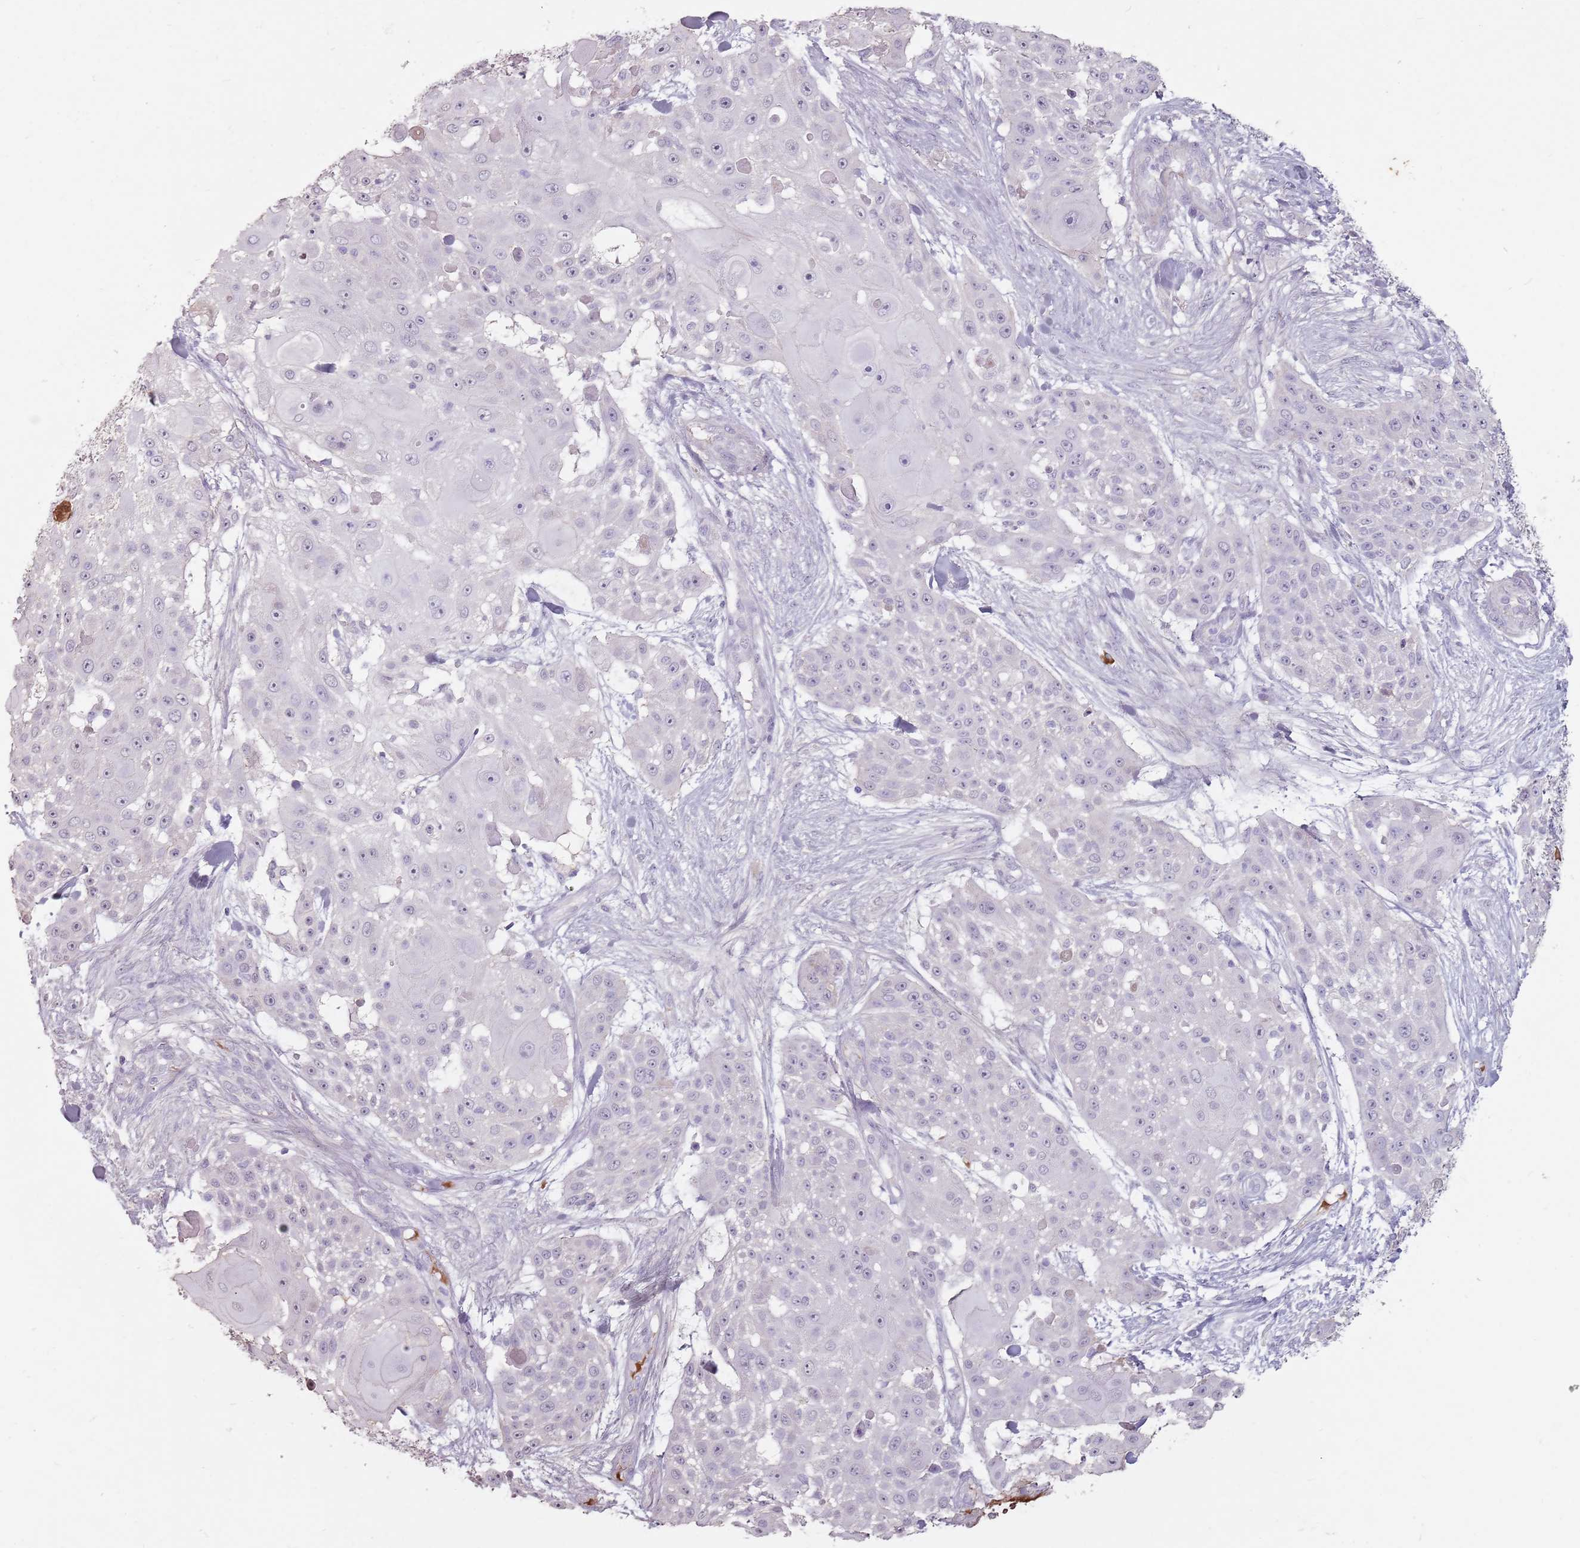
{"staining": {"intensity": "negative", "quantity": "none", "location": "none"}, "tissue": "skin cancer", "cell_type": "Tumor cells", "image_type": "cancer", "snomed": [{"axis": "morphology", "description": "Squamous cell carcinoma, NOS"}, {"axis": "topography", "description": "Skin"}], "caption": "Tumor cells are negative for brown protein staining in skin squamous cell carcinoma. (Stains: DAB IHC with hematoxylin counter stain, Microscopy: brightfield microscopy at high magnification).", "gene": "STYK1", "patient": {"sex": "female", "age": 86}}